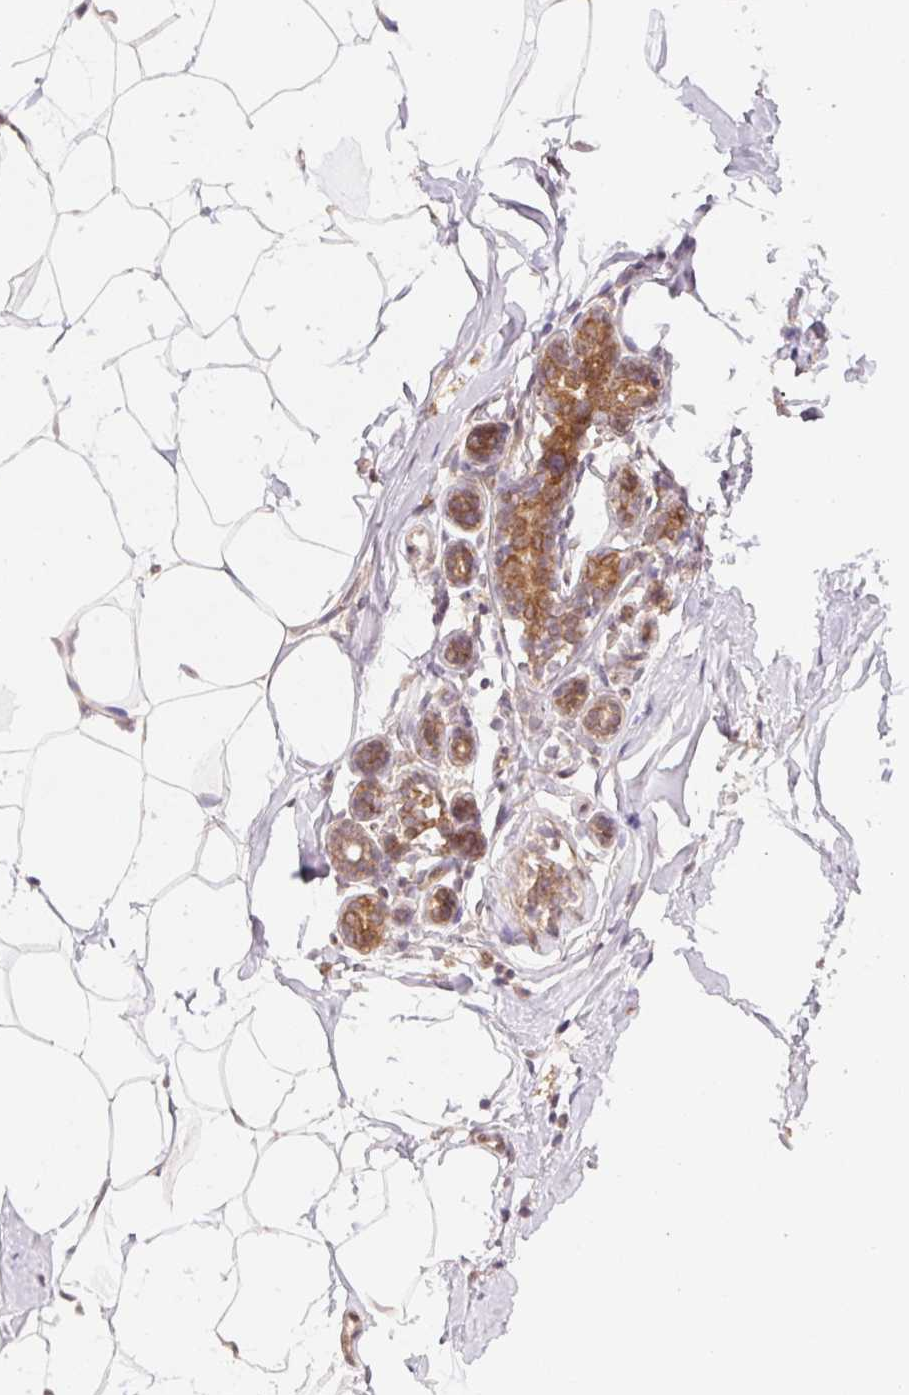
{"staining": {"intensity": "moderate", "quantity": ">75%", "location": "cytoplasmic/membranous"}, "tissue": "breast", "cell_type": "Adipocytes", "image_type": "normal", "snomed": [{"axis": "morphology", "description": "Normal tissue, NOS"}, {"axis": "topography", "description": "Breast"}], "caption": "Immunohistochemistry (IHC) of unremarkable breast displays medium levels of moderate cytoplasmic/membranous positivity in about >75% of adipocytes.", "gene": "EI24", "patient": {"sex": "female", "age": 32}}